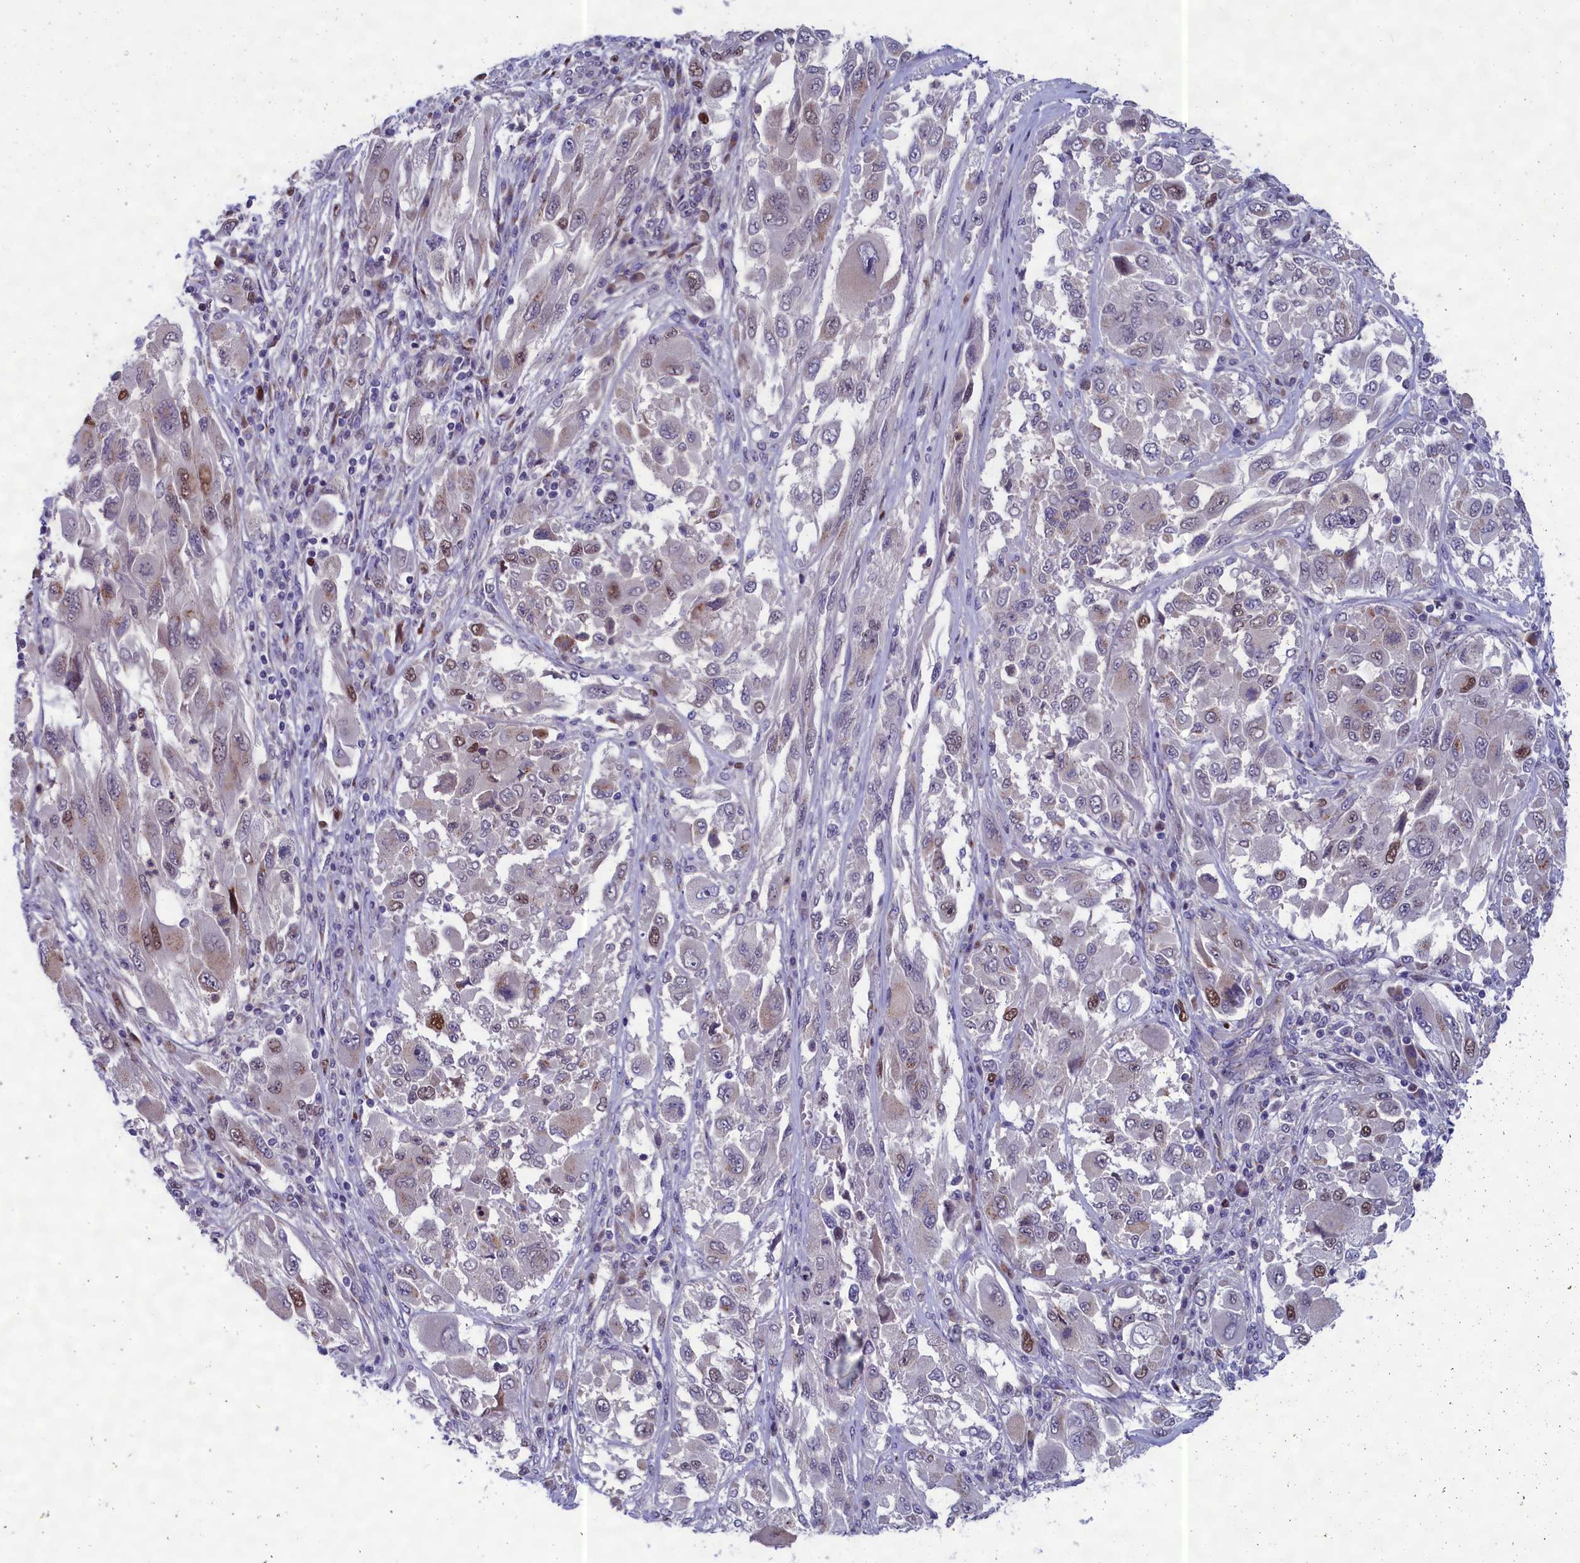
{"staining": {"intensity": "moderate", "quantity": "<25%", "location": "nuclear"}, "tissue": "melanoma", "cell_type": "Tumor cells", "image_type": "cancer", "snomed": [{"axis": "morphology", "description": "Malignant melanoma, NOS"}, {"axis": "topography", "description": "Skin"}], "caption": "Malignant melanoma was stained to show a protein in brown. There is low levels of moderate nuclear positivity in approximately <25% of tumor cells. (DAB (3,3'-diaminobenzidine) = brown stain, brightfield microscopy at high magnification).", "gene": "LIG1", "patient": {"sex": "female", "age": 91}}